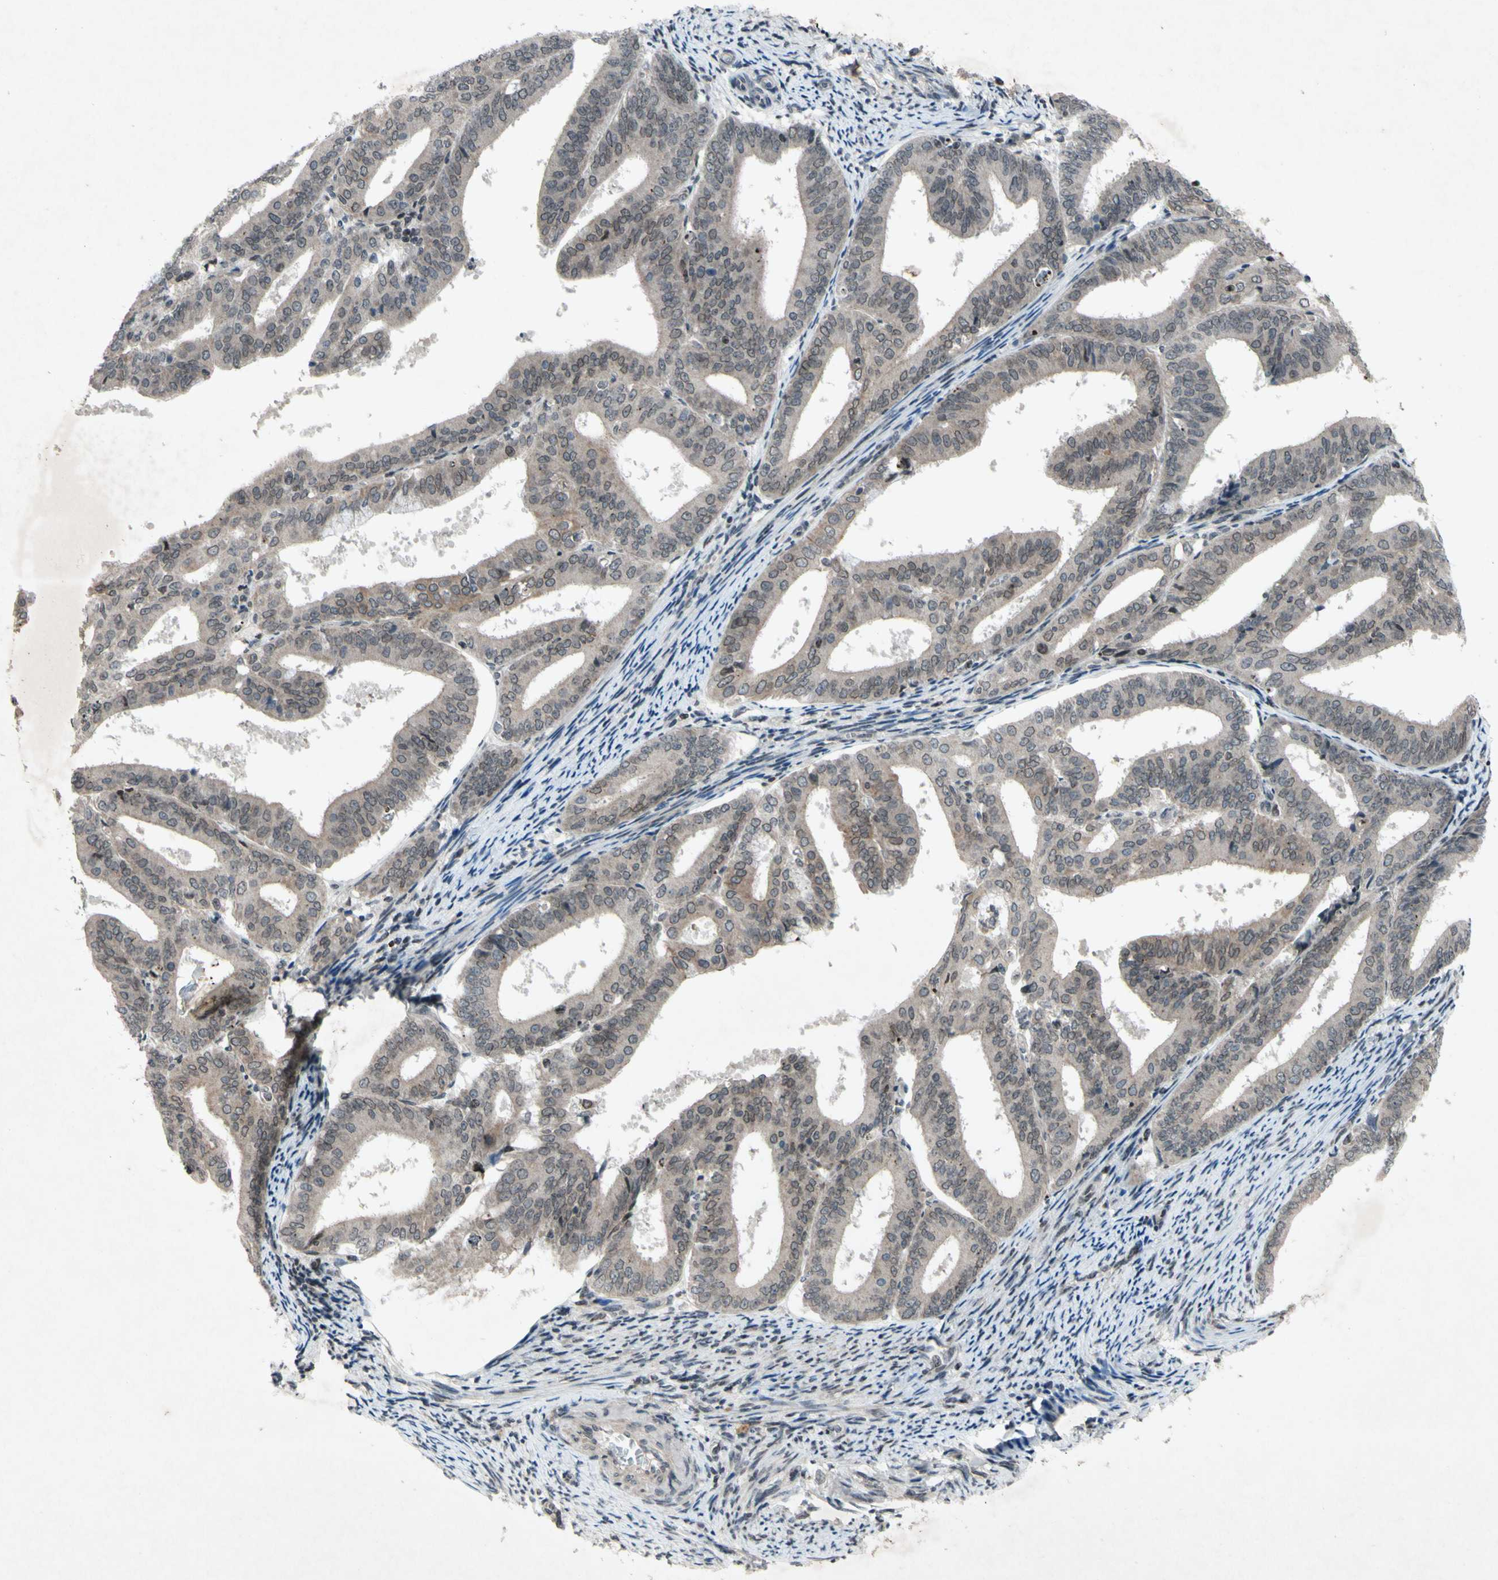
{"staining": {"intensity": "weak", "quantity": "25%-75%", "location": "cytoplasmic/membranous,nuclear"}, "tissue": "endometrial cancer", "cell_type": "Tumor cells", "image_type": "cancer", "snomed": [{"axis": "morphology", "description": "Adenocarcinoma, NOS"}, {"axis": "topography", "description": "Endometrium"}], "caption": "Immunohistochemistry (IHC) image of neoplastic tissue: human endometrial adenocarcinoma stained using IHC displays low levels of weak protein expression localized specifically in the cytoplasmic/membranous and nuclear of tumor cells, appearing as a cytoplasmic/membranous and nuclear brown color.", "gene": "XPO1", "patient": {"sex": "female", "age": 63}}